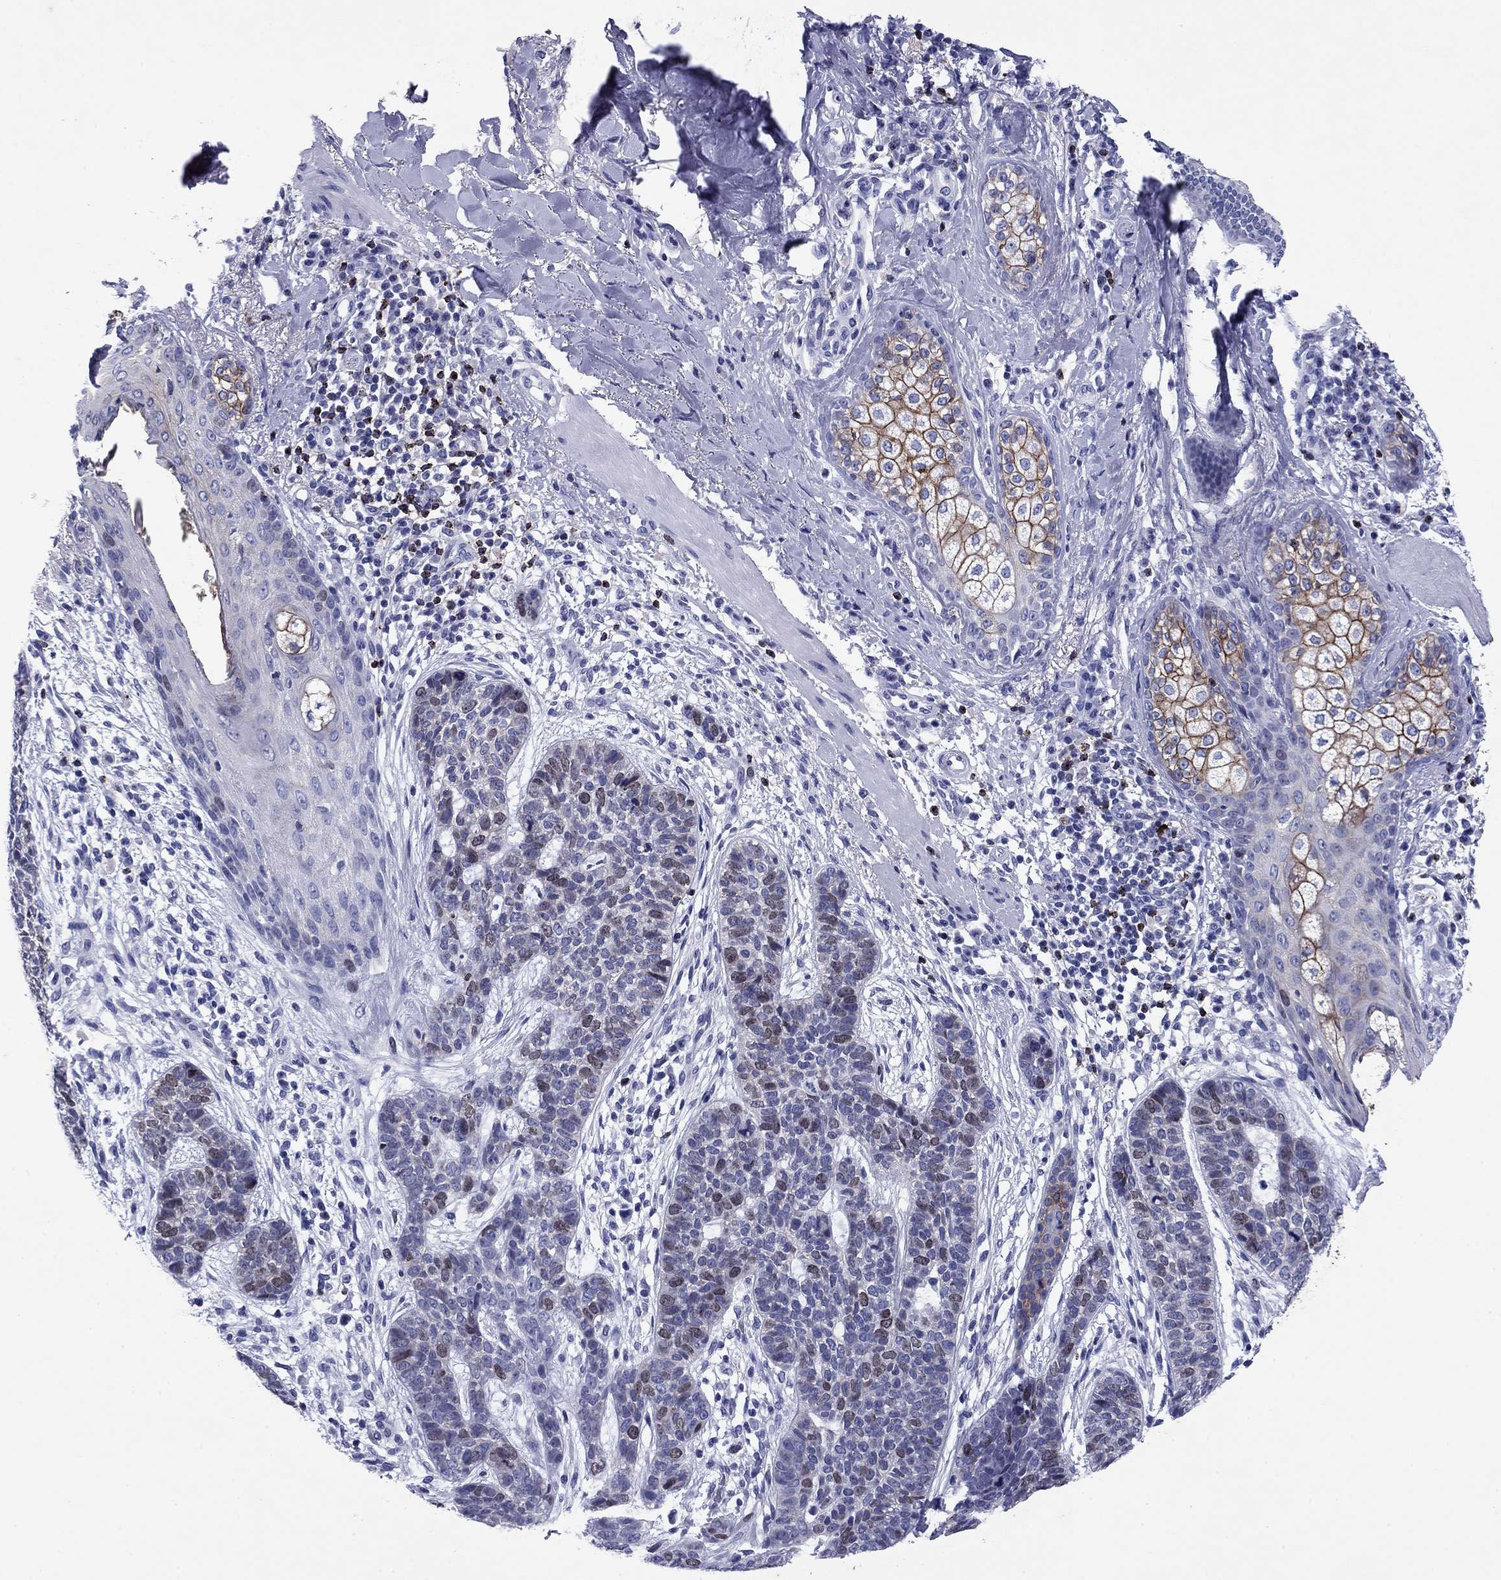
{"staining": {"intensity": "weak", "quantity": "25%-75%", "location": "nuclear"}, "tissue": "skin cancer", "cell_type": "Tumor cells", "image_type": "cancer", "snomed": [{"axis": "morphology", "description": "Squamous cell carcinoma, NOS"}, {"axis": "topography", "description": "Skin"}], "caption": "Skin squamous cell carcinoma stained with a protein marker exhibits weak staining in tumor cells.", "gene": "GZMK", "patient": {"sex": "male", "age": 88}}